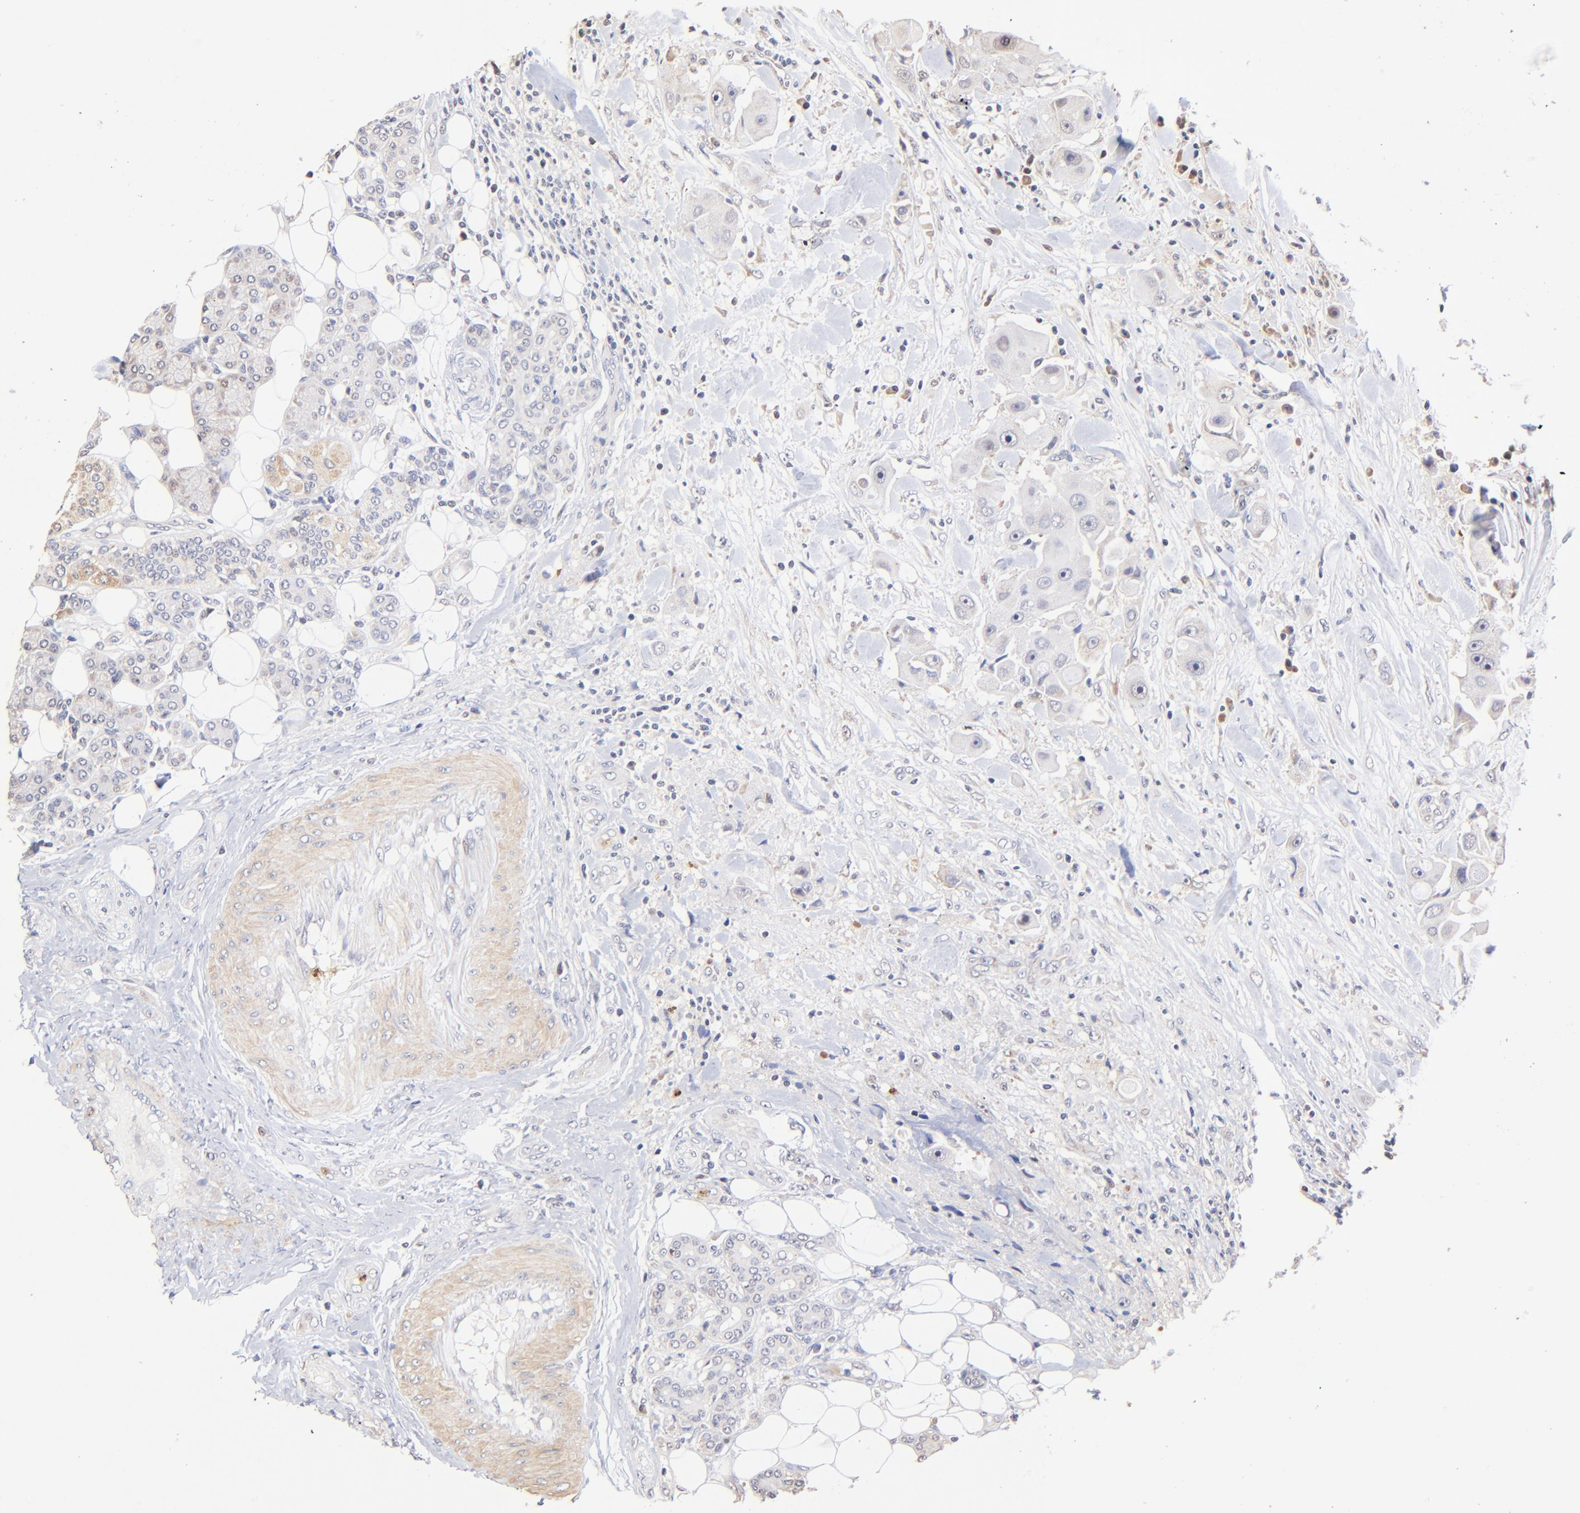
{"staining": {"intensity": "weak", "quantity": "<25%", "location": "cytoplasmic/membranous"}, "tissue": "head and neck cancer", "cell_type": "Tumor cells", "image_type": "cancer", "snomed": [{"axis": "morphology", "description": "Normal tissue, NOS"}, {"axis": "morphology", "description": "Adenocarcinoma, NOS"}, {"axis": "topography", "description": "Salivary gland"}, {"axis": "topography", "description": "Head-Neck"}], "caption": "Micrograph shows no significant protein expression in tumor cells of adenocarcinoma (head and neck).", "gene": "BBOF1", "patient": {"sex": "male", "age": 80}}